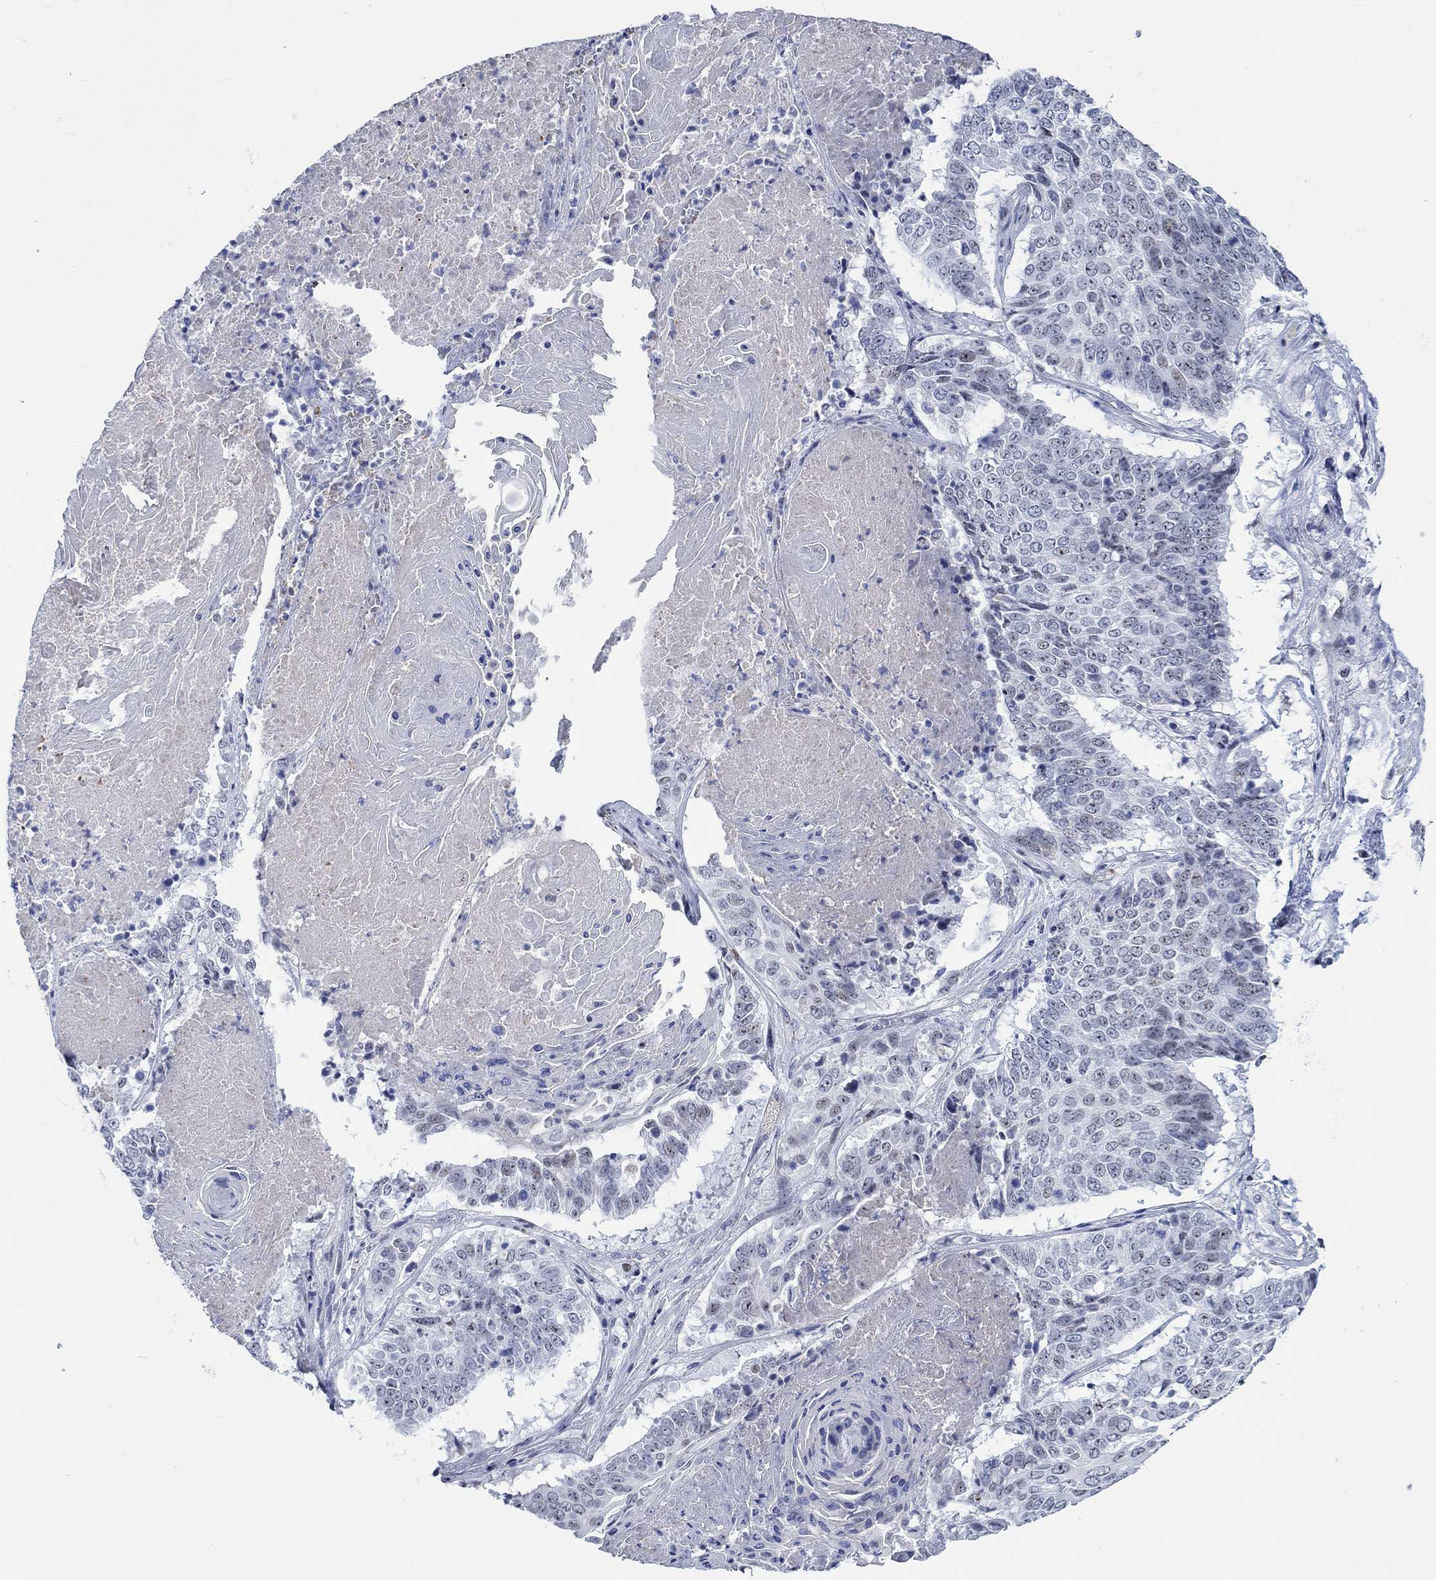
{"staining": {"intensity": "strong", "quantity": "<25%", "location": "nuclear"}, "tissue": "lung cancer", "cell_type": "Tumor cells", "image_type": "cancer", "snomed": [{"axis": "morphology", "description": "Squamous cell carcinoma, NOS"}, {"axis": "topography", "description": "Lung"}], "caption": "Strong nuclear positivity is seen in about <25% of tumor cells in lung cancer (squamous cell carcinoma). The staining was performed using DAB (3,3'-diaminobenzidine), with brown indicating positive protein expression. Nuclei are stained blue with hematoxylin.", "gene": "ZNF446", "patient": {"sex": "male", "age": 64}}